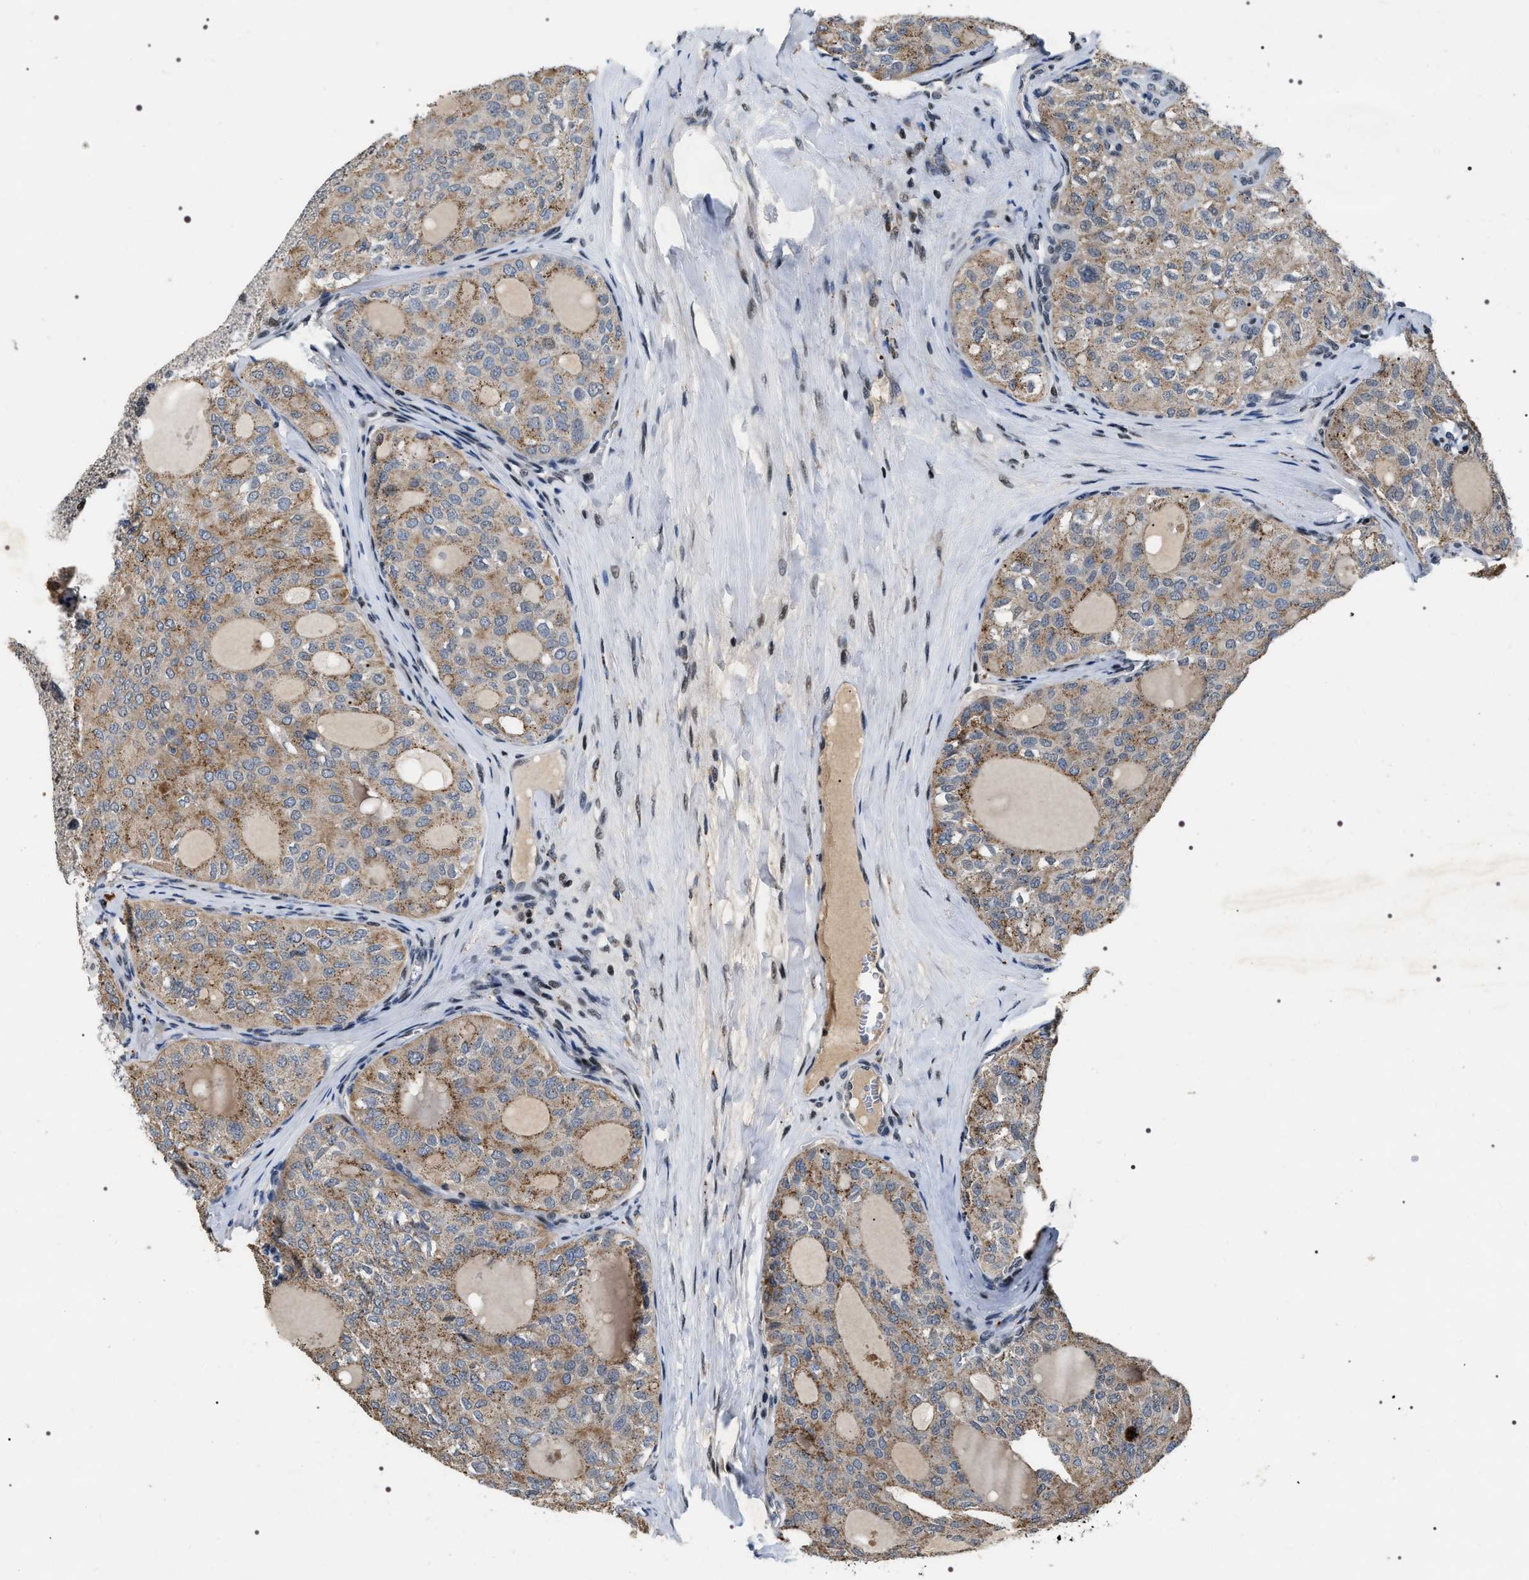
{"staining": {"intensity": "weak", "quantity": ">75%", "location": "cytoplasmic/membranous"}, "tissue": "thyroid cancer", "cell_type": "Tumor cells", "image_type": "cancer", "snomed": [{"axis": "morphology", "description": "Follicular adenoma carcinoma, NOS"}, {"axis": "topography", "description": "Thyroid gland"}], "caption": "Immunohistochemical staining of thyroid follicular adenoma carcinoma displays low levels of weak cytoplasmic/membranous staining in about >75% of tumor cells. Using DAB (brown) and hematoxylin (blue) stains, captured at high magnification using brightfield microscopy.", "gene": "C7orf25", "patient": {"sex": "male", "age": 75}}